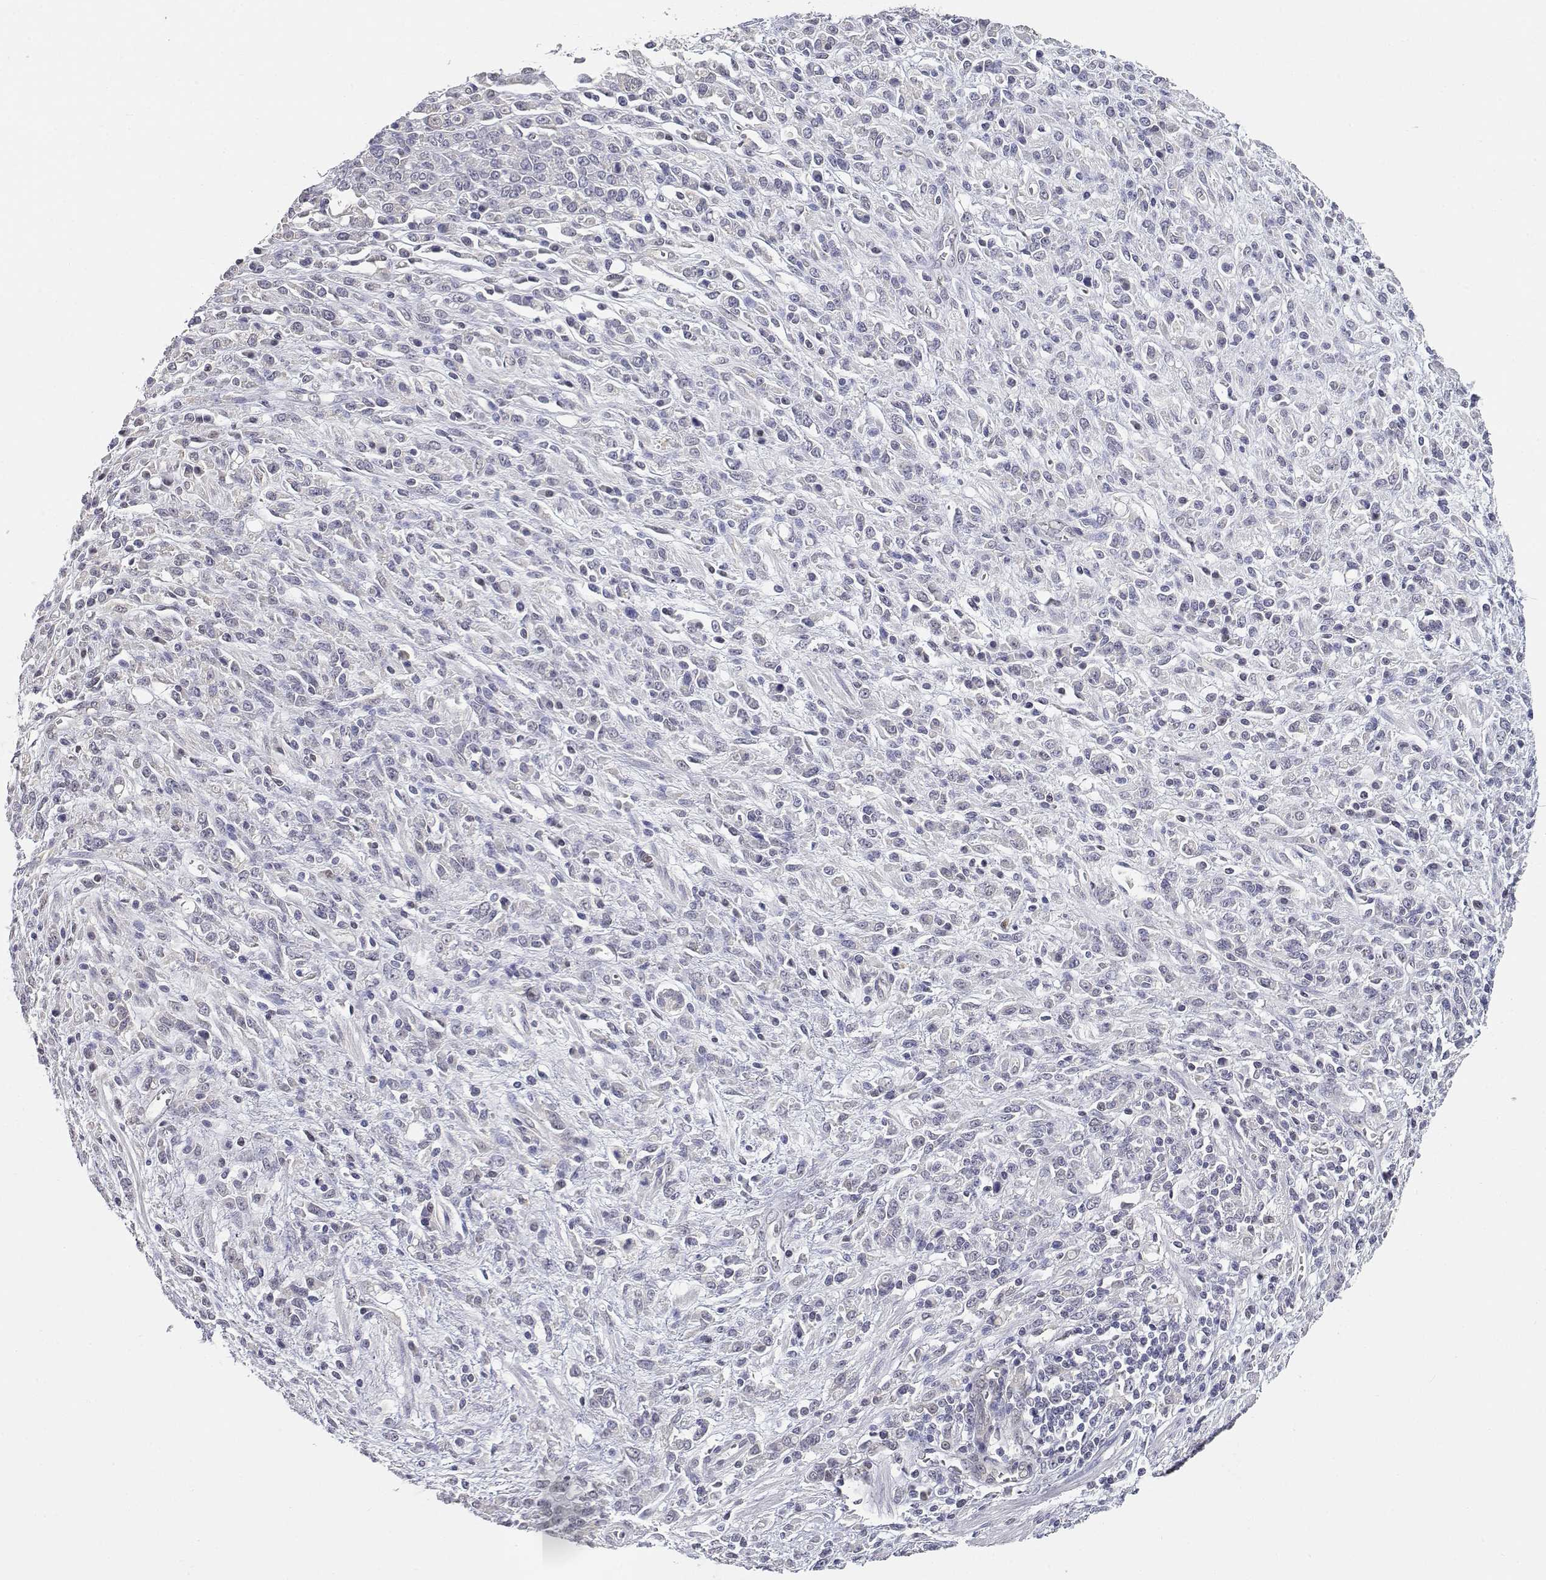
{"staining": {"intensity": "negative", "quantity": "none", "location": "none"}, "tissue": "stomach cancer", "cell_type": "Tumor cells", "image_type": "cancer", "snomed": [{"axis": "morphology", "description": "Adenocarcinoma, NOS"}, {"axis": "topography", "description": "Stomach"}], "caption": "This is a micrograph of IHC staining of adenocarcinoma (stomach), which shows no positivity in tumor cells.", "gene": "ADA", "patient": {"sex": "female", "age": 57}}